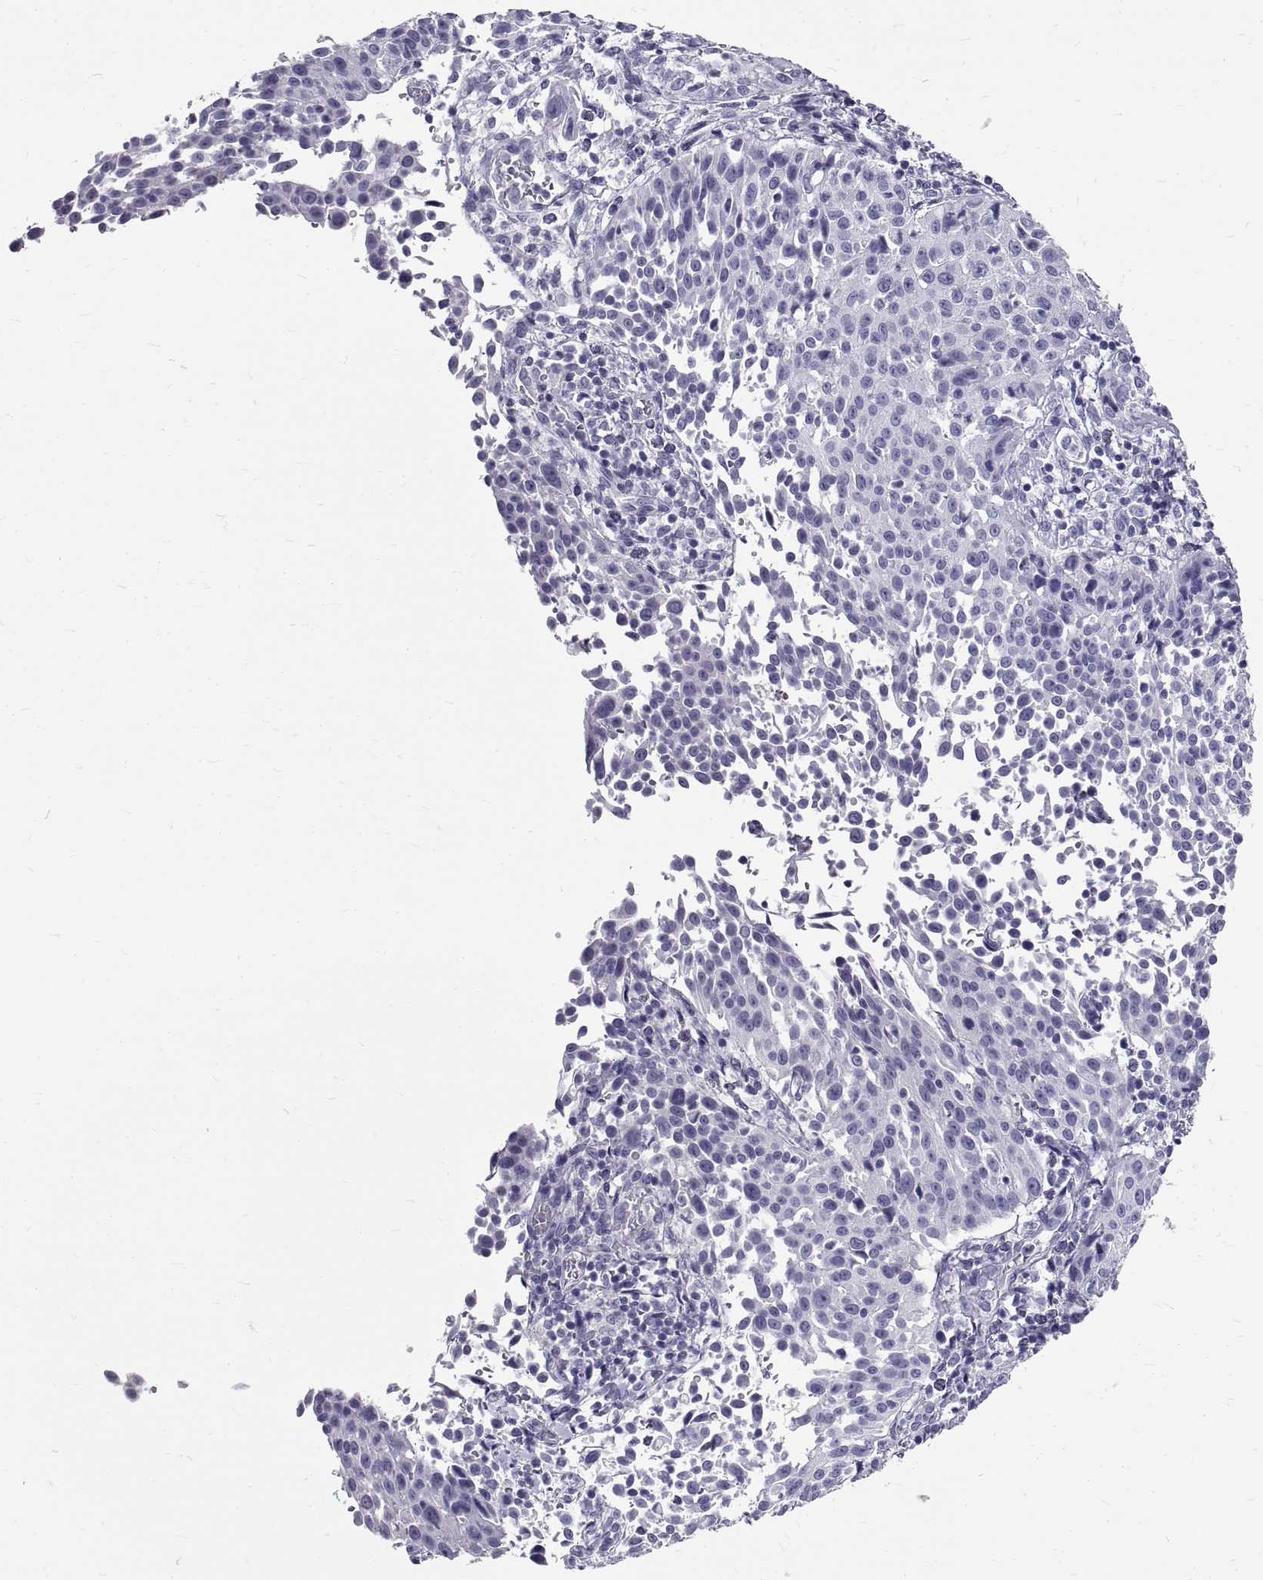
{"staining": {"intensity": "negative", "quantity": "none", "location": "none"}, "tissue": "cervical cancer", "cell_type": "Tumor cells", "image_type": "cancer", "snomed": [{"axis": "morphology", "description": "Squamous cell carcinoma, NOS"}, {"axis": "topography", "description": "Cervix"}], "caption": "IHC photomicrograph of neoplastic tissue: cervical cancer (squamous cell carcinoma) stained with DAB (3,3'-diaminobenzidine) shows no significant protein positivity in tumor cells.", "gene": "GNG12", "patient": {"sex": "female", "age": 26}}